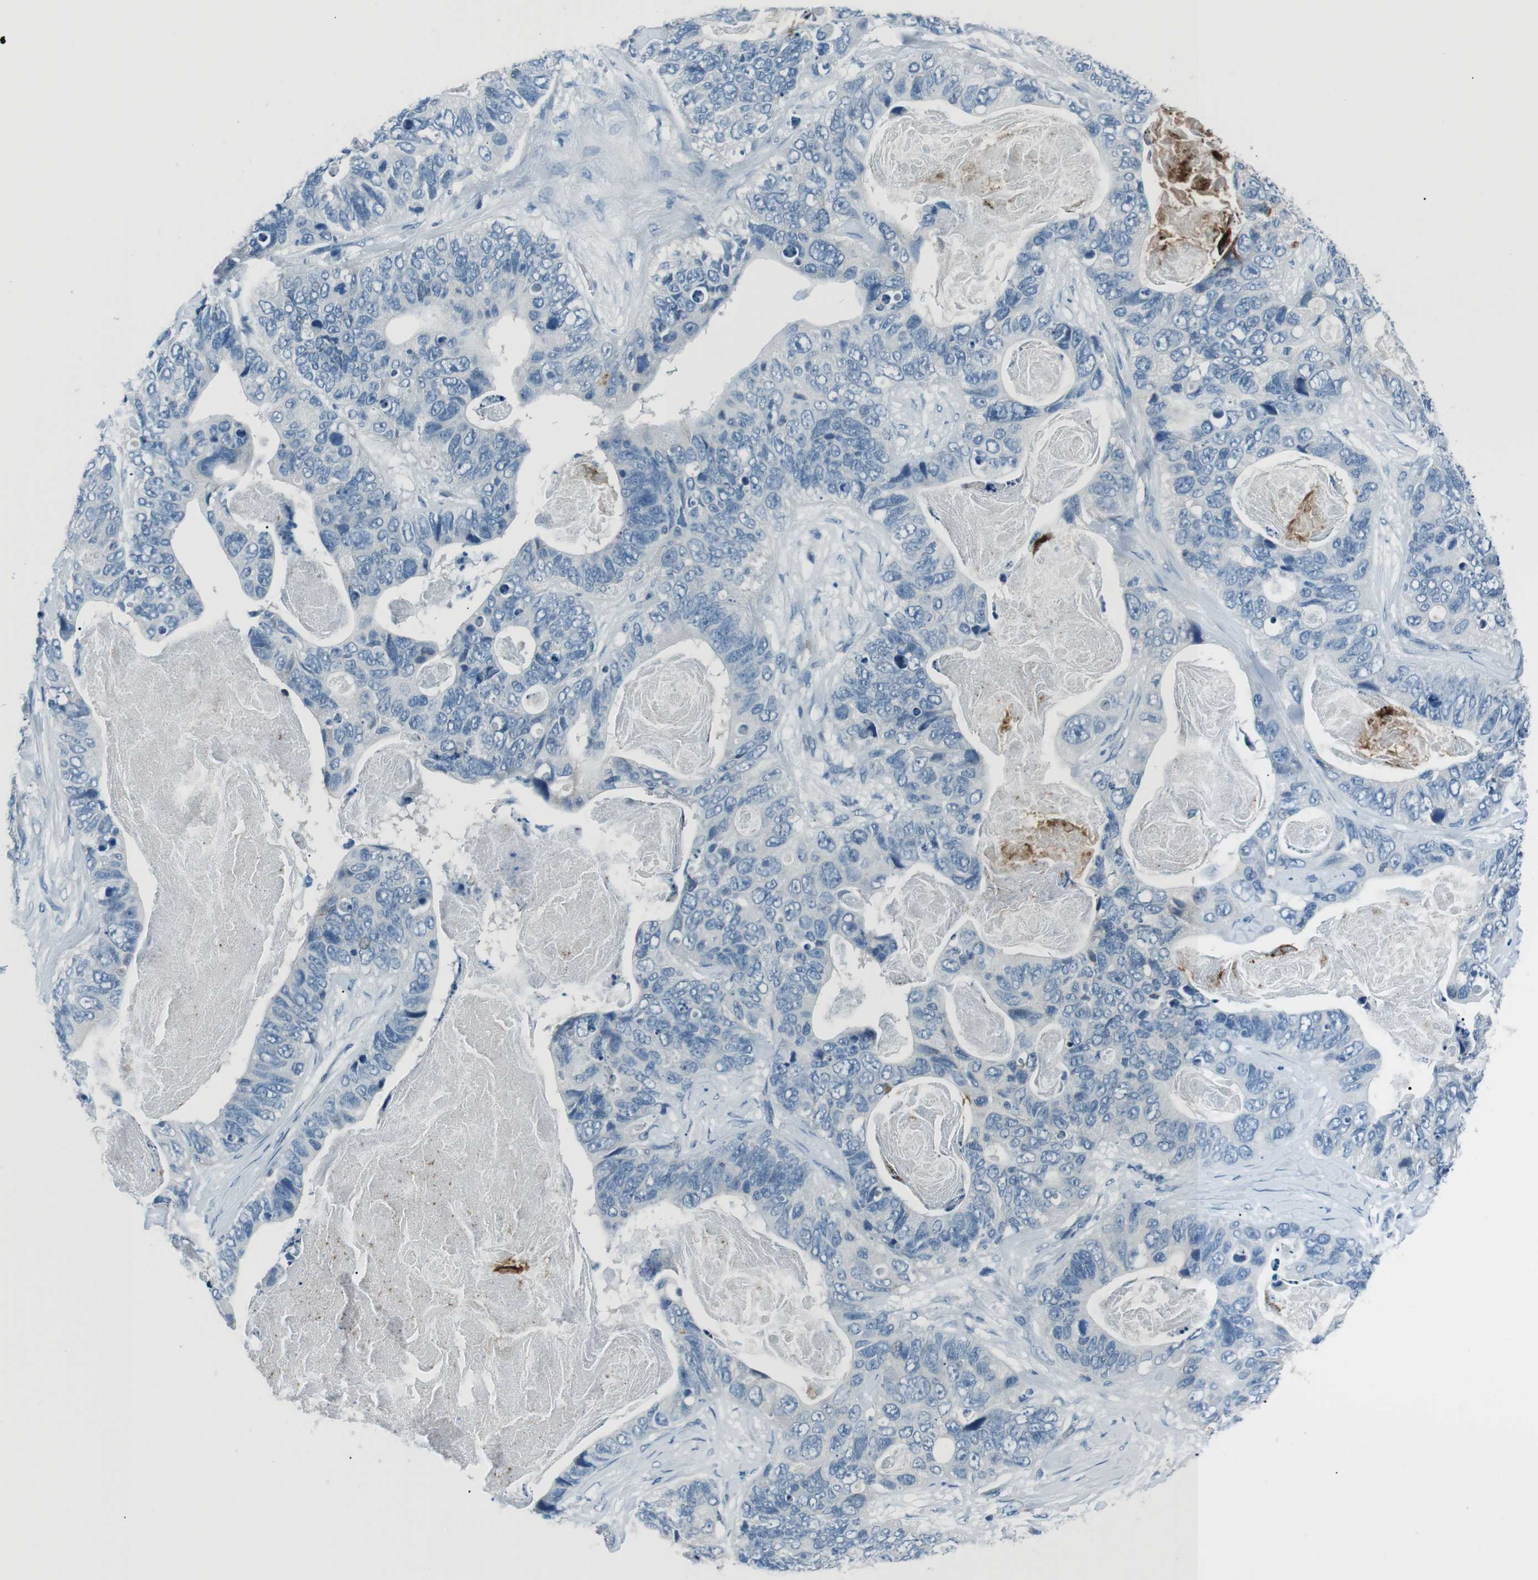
{"staining": {"intensity": "negative", "quantity": "none", "location": "none"}, "tissue": "stomach cancer", "cell_type": "Tumor cells", "image_type": "cancer", "snomed": [{"axis": "morphology", "description": "Adenocarcinoma, NOS"}, {"axis": "topography", "description": "Stomach"}], "caption": "Micrograph shows no significant protein staining in tumor cells of stomach cancer (adenocarcinoma). (Immunohistochemistry (ihc), brightfield microscopy, high magnification).", "gene": "ST6GAL1", "patient": {"sex": "female", "age": 89}}